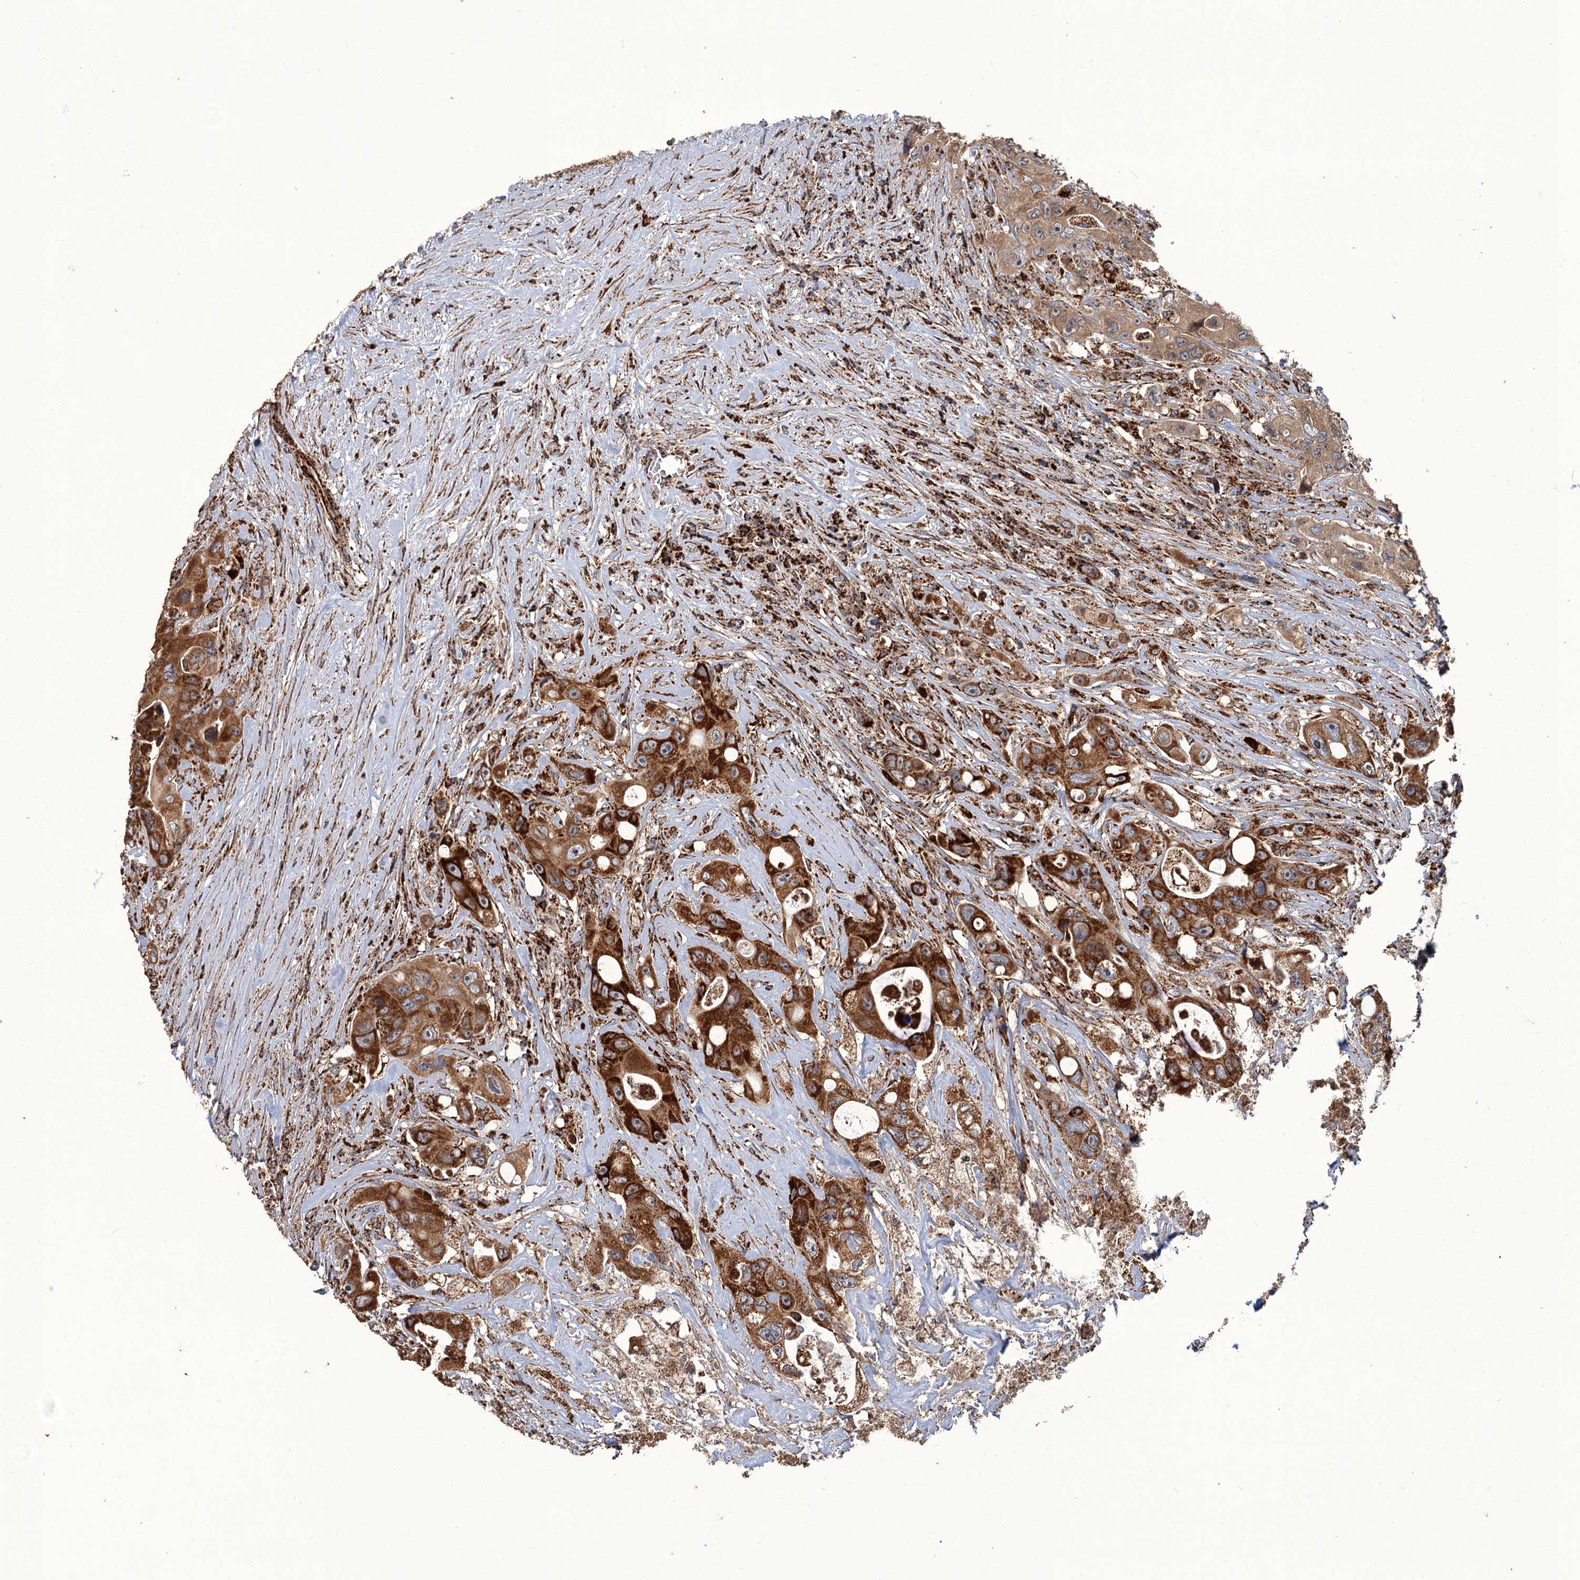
{"staining": {"intensity": "strong", "quantity": ">75%", "location": "cytoplasmic/membranous"}, "tissue": "colorectal cancer", "cell_type": "Tumor cells", "image_type": "cancer", "snomed": [{"axis": "morphology", "description": "Adenocarcinoma, NOS"}, {"axis": "topography", "description": "Colon"}], "caption": "DAB (3,3'-diaminobenzidine) immunohistochemical staining of human colorectal adenocarcinoma displays strong cytoplasmic/membranous protein staining in approximately >75% of tumor cells.", "gene": "APH1A", "patient": {"sex": "female", "age": 46}}